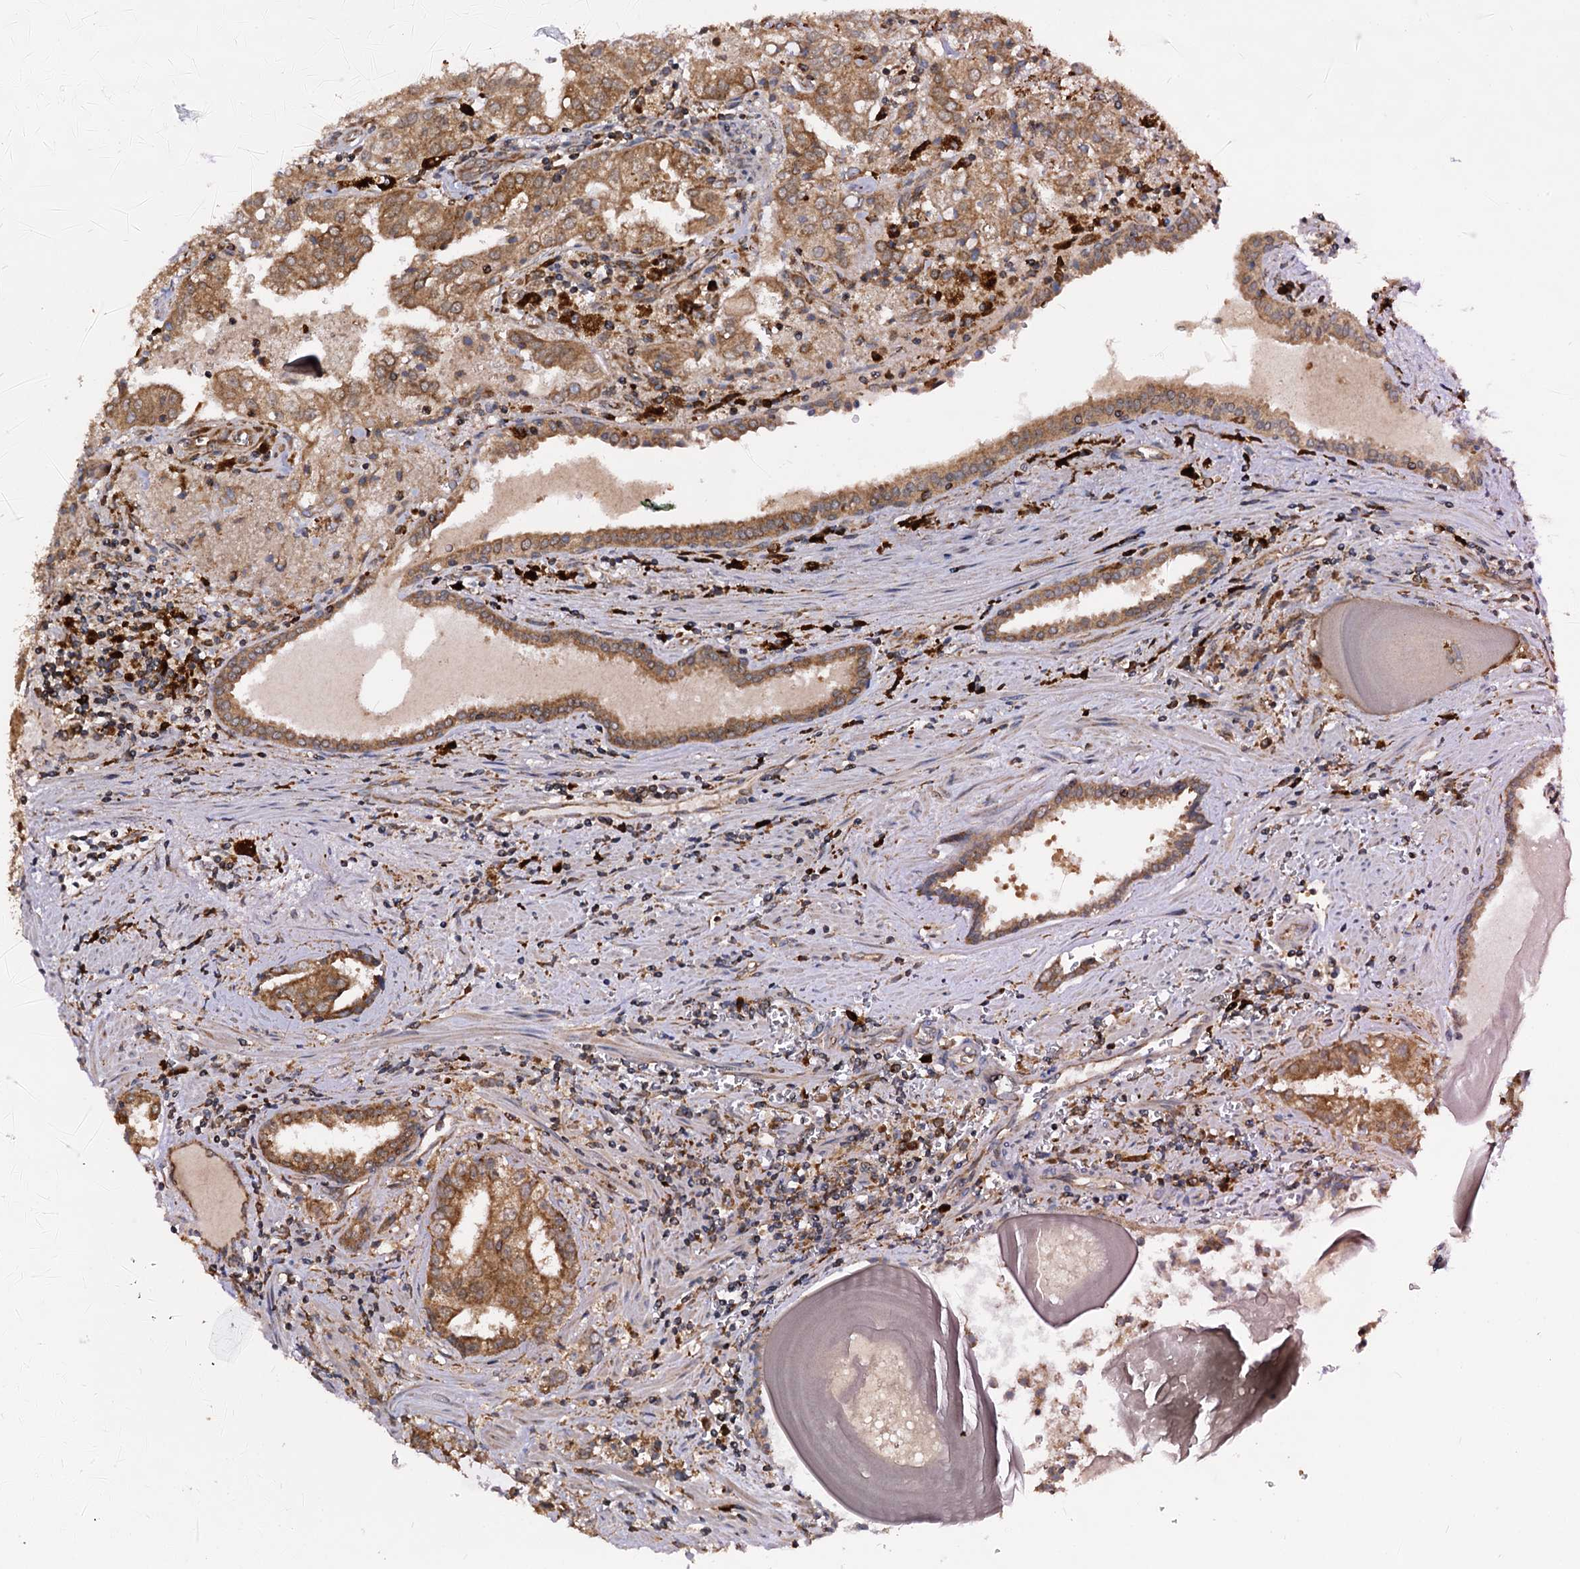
{"staining": {"intensity": "strong", "quantity": ">75%", "location": "cytoplasmic/membranous"}, "tissue": "prostate cancer", "cell_type": "Tumor cells", "image_type": "cancer", "snomed": [{"axis": "morphology", "description": "Adenocarcinoma, High grade"}, {"axis": "topography", "description": "Prostate"}], "caption": "Approximately >75% of tumor cells in prostate cancer (high-grade adenocarcinoma) show strong cytoplasmic/membranous protein expression as visualized by brown immunohistochemical staining.", "gene": "UFM1", "patient": {"sex": "male", "age": 68}}